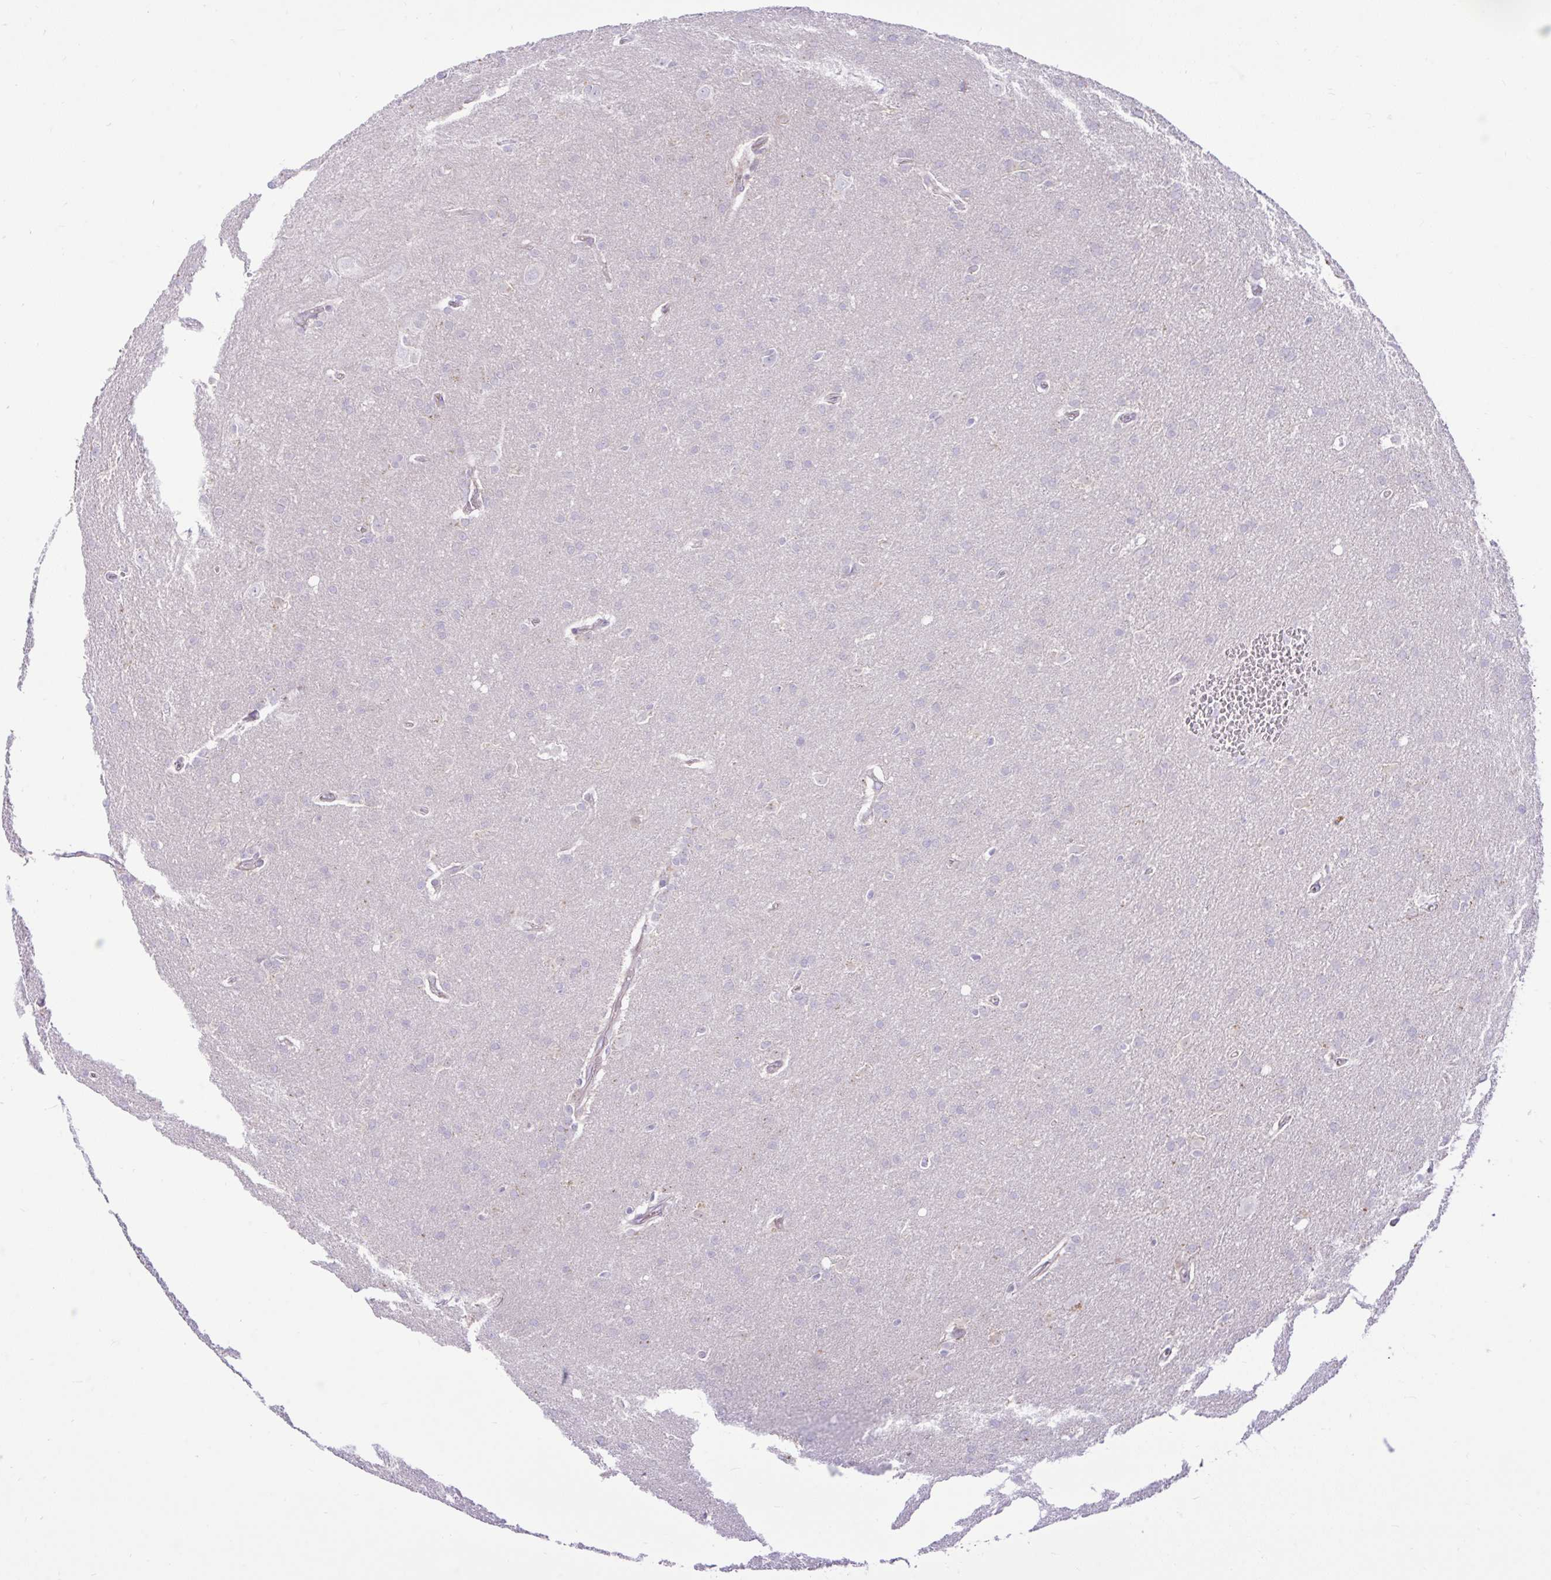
{"staining": {"intensity": "negative", "quantity": "none", "location": "none"}, "tissue": "glioma", "cell_type": "Tumor cells", "image_type": "cancer", "snomed": [{"axis": "morphology", "description": "Glioma, malignant, Low grade"}, {"axis": "topography", "description": "Brain"}], "caption": "This is an IHC histopathology image of glioma. There is no positivity in tumor cells.", "gene": "ZNF101", "patient": {"sex": "female", "age": 32}}